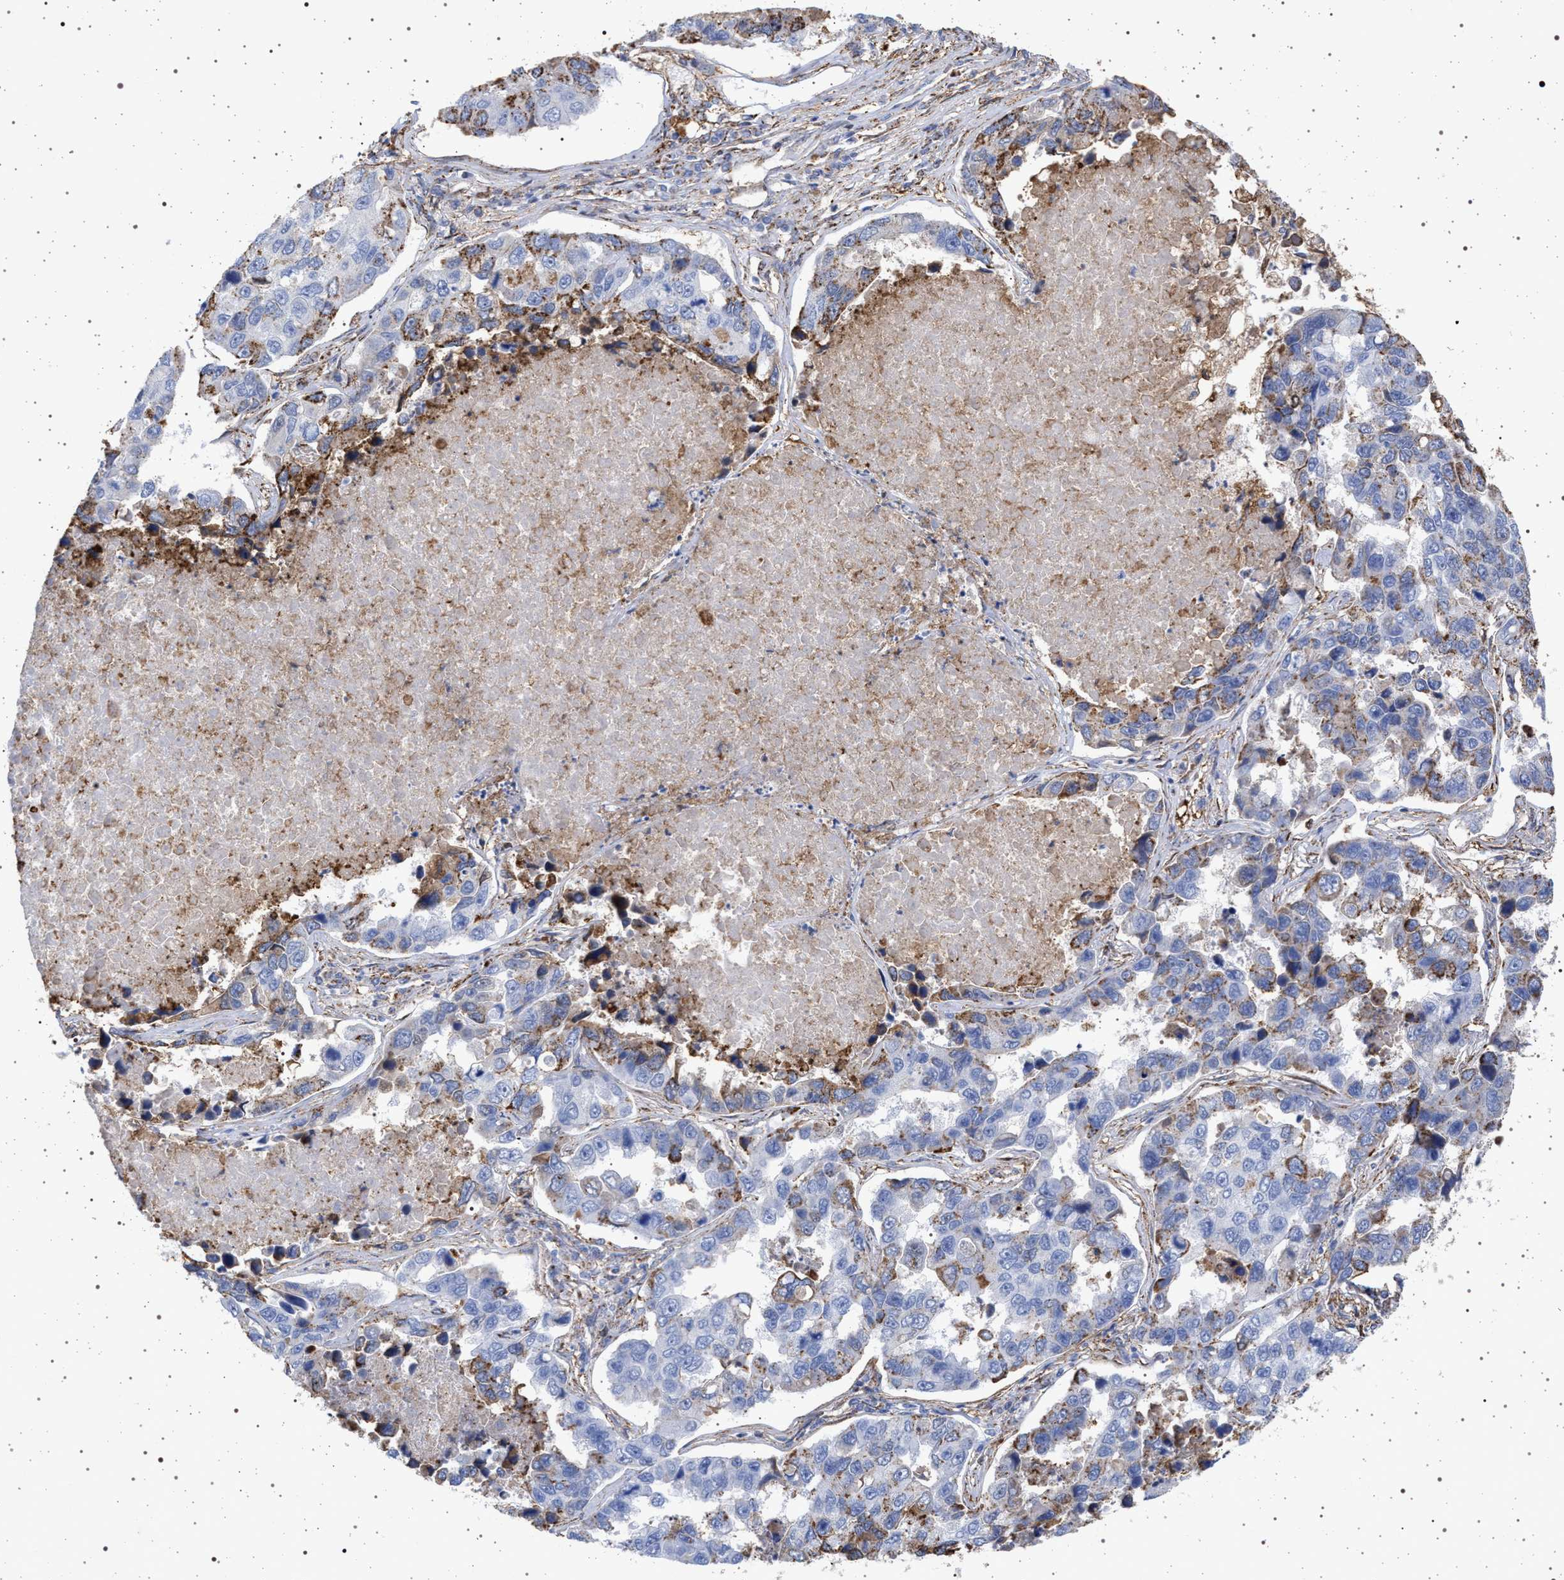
{"staining": {"intensity": "weak", "quantity": "<25%", "location": "cytoplasmic/membranous"}, "tissue": "lung cancer", "cell_type": "Tumor cells", "image_type": "cancer", "snomed": [{"axis": "morphology", "description": "Adenocarcinoma, NOS"}, {"axis": "topography", "description": "Lung"}], "caption": "This is a micrograph of IHC staining of lung cancer, which shows no positivity in tumor cells.", "gene": "PLG", "patient": {"sex": "male", "age": 64}}